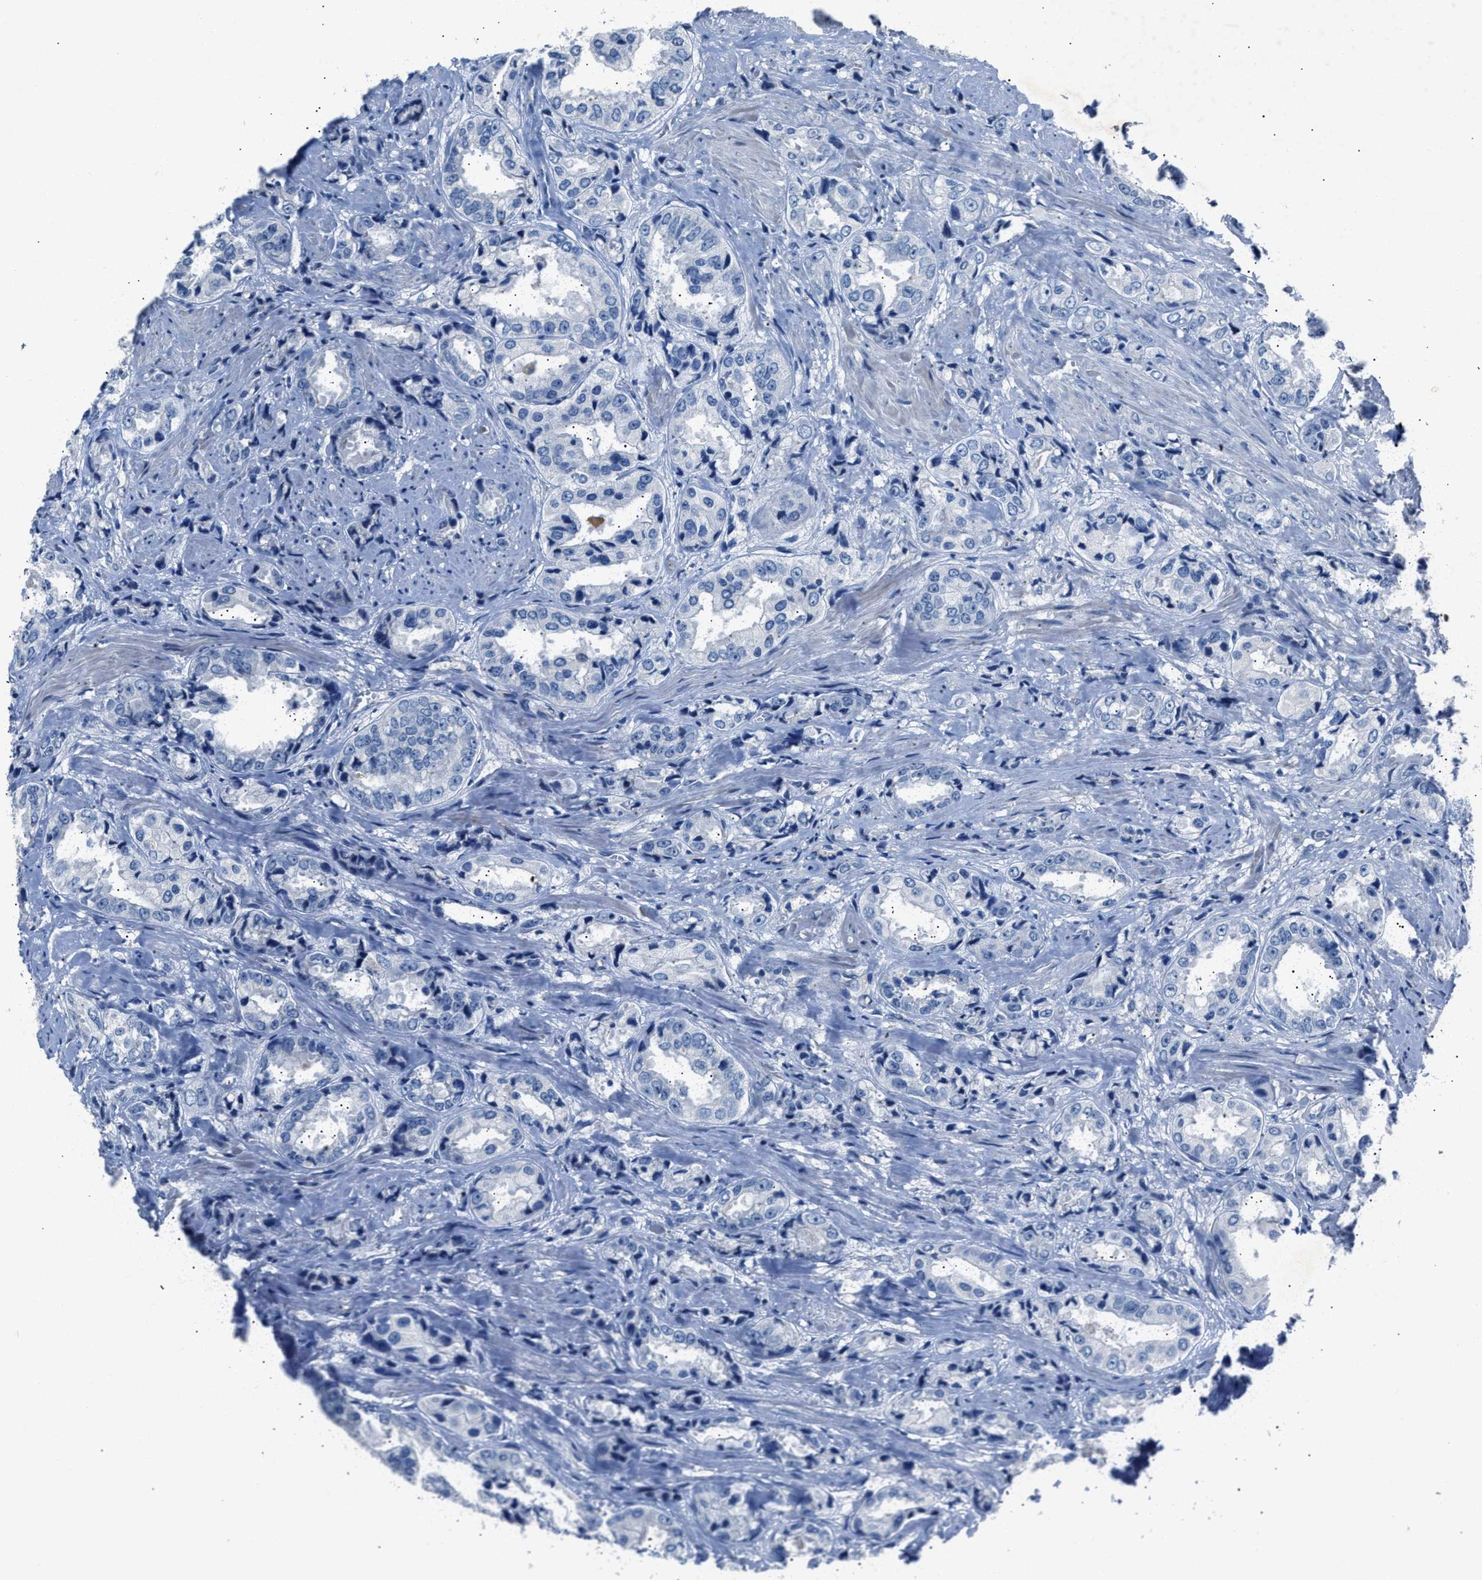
{"staining": {"intensity": "negative", "quantity": "none", "location": "none"}, "tissue": "prostate cancer", "cell_type": "Tumor cells", "image_type": "cancer", "snomed": [{"axis": "morphology", "description": "Adenocarcinoma, High grade"}, {"axis": "topography", "description": "Prostate"}], "caption": "Immunohistochemistry micrograph of prostate adenocarcinoma (high-grade) stained for a protein (brown), which displays no positivity in tumor cells.", "gene": "DNAAF5", "patient": {"sex": "male", "age": 61}}